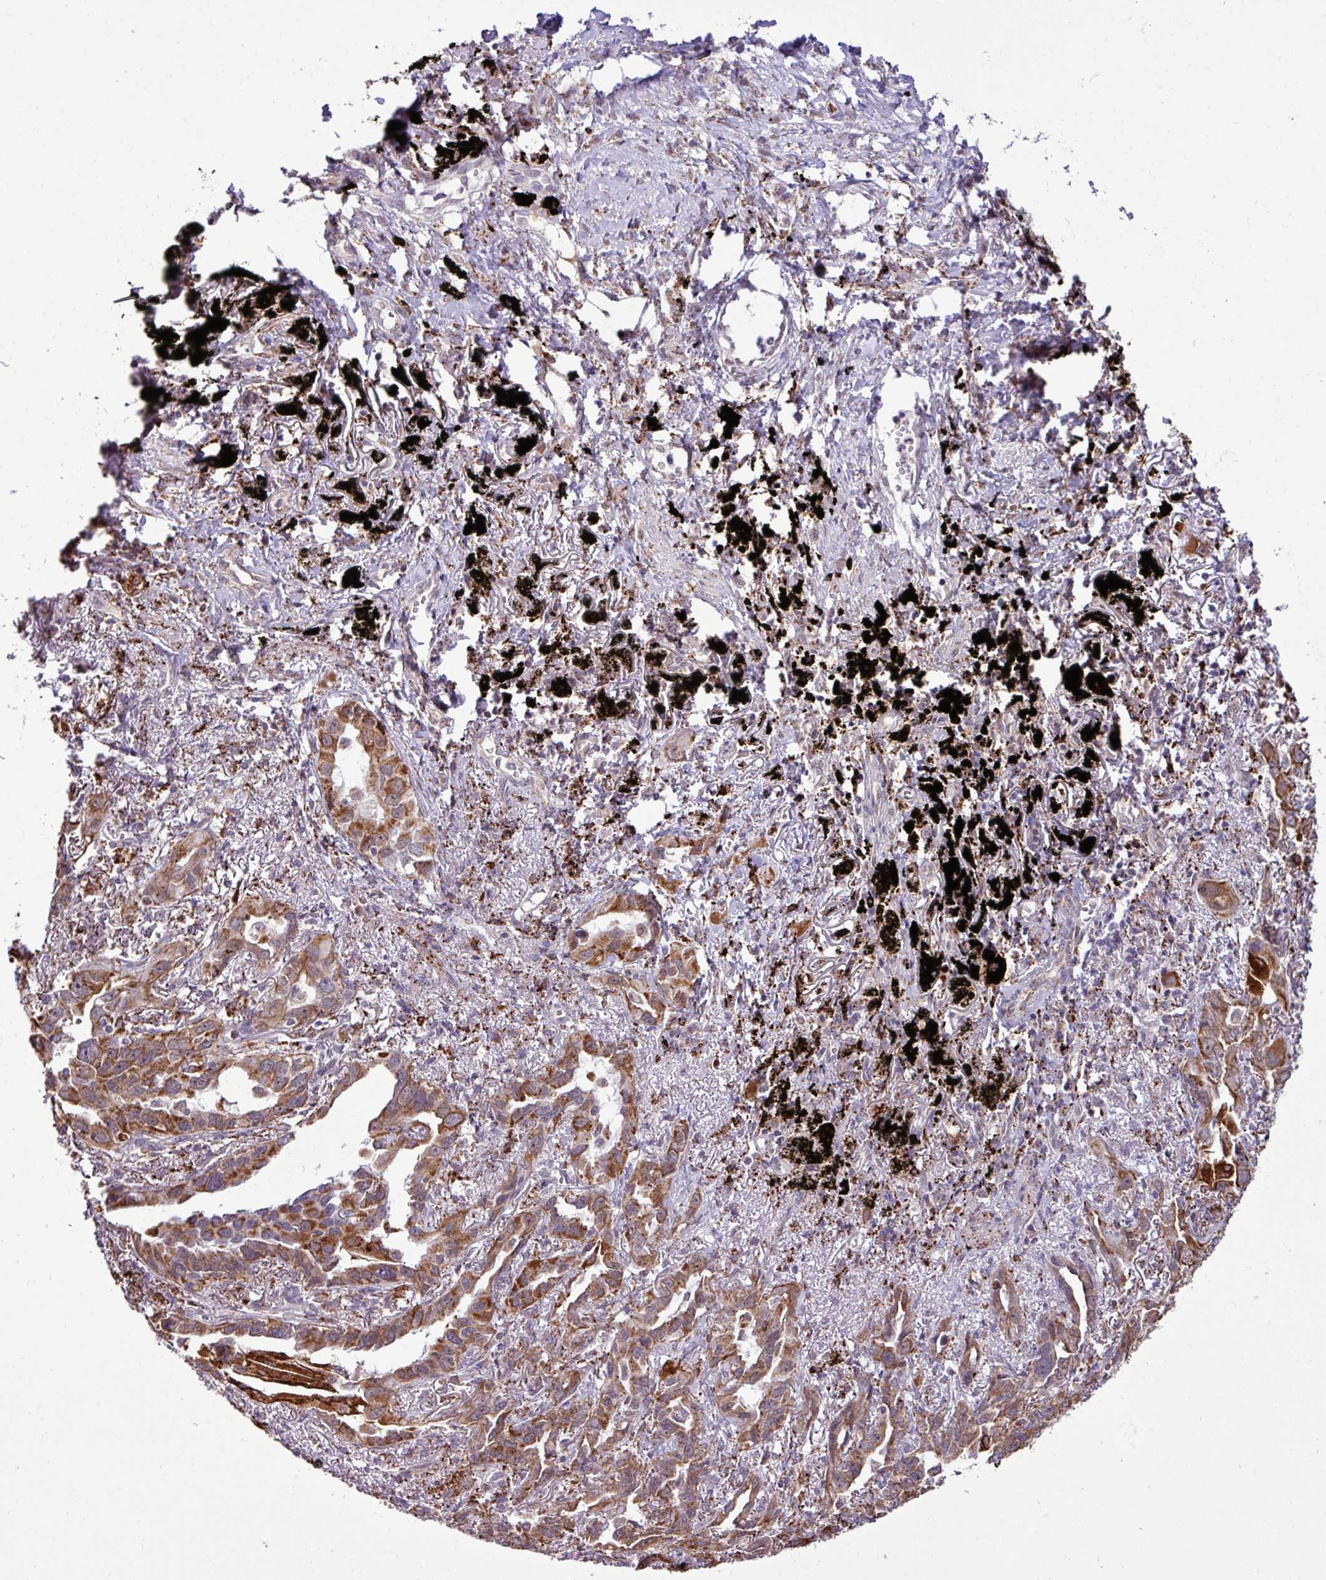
{"staining": {"intensity": "strong", "quantity": ">75%", "location": "cytoplasmic/membranous"}, "tissue": "lung cancer", "cell_type": "Tumor cells", "image_type": "cancer", "snomed": [{"axis": "morphology", "description": "Adenocarcinoma, NOS"}, {"axis": "topography", "description": "Lung"}], "caption": "This is an image of immunohistochemistry (IHC) staining of lung cancer, which shows strong staining in the cytoplasmic/membranous of tumor cells.", "gene": "SGPP1", "patient": {"sex": "male", "age": 67}}